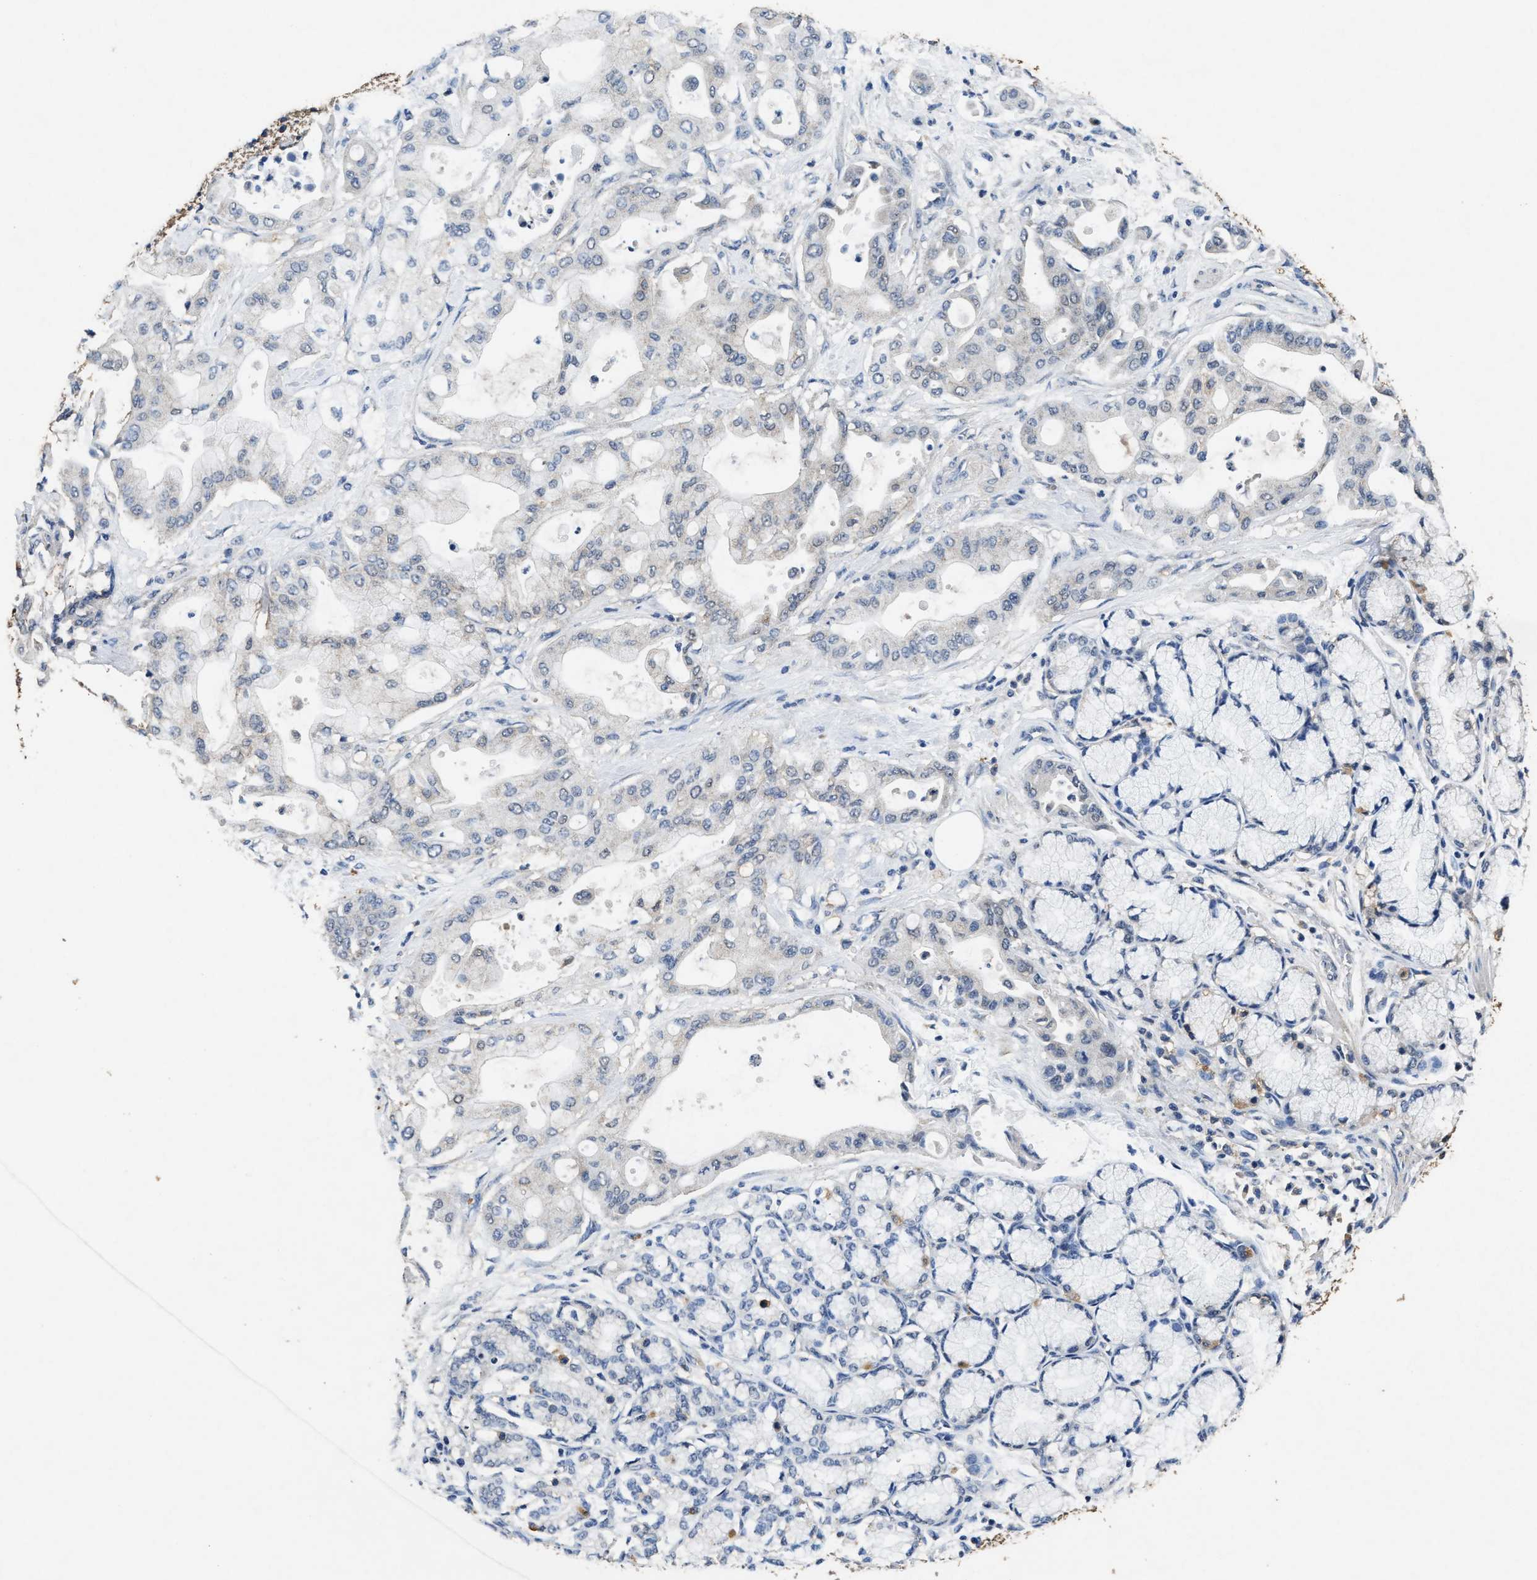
{"staining": {"intensity": "weak", "quantity": "<25%", "location": "cytoplasmic/membranous"}, "tissue": "pancreatic cancer", "cell_type": "Tumor cells", "image_type": "cancer", "snomed": [{"axis": "morphology", "description": "Adenocarcinoma, NOS"}, {"axis": "morphology", "description": "Adenocarcinoma, metastatic, NOS"}, {"axis": "topography", "description": "Lymph node"}, {"axis": "topography", "description": "Pancreas"}, {"axis": "topography", "description": "Duodenum"}], "caption": "DAB (3,3'-diaminobenzidine) immunohistochemical staining of human pancreatic cancer (adenocarcinoma) demonstrates no significant expression in tumor cells.", "gene": "ACAT2", "patient": {"sex": "female", "age": 64}}